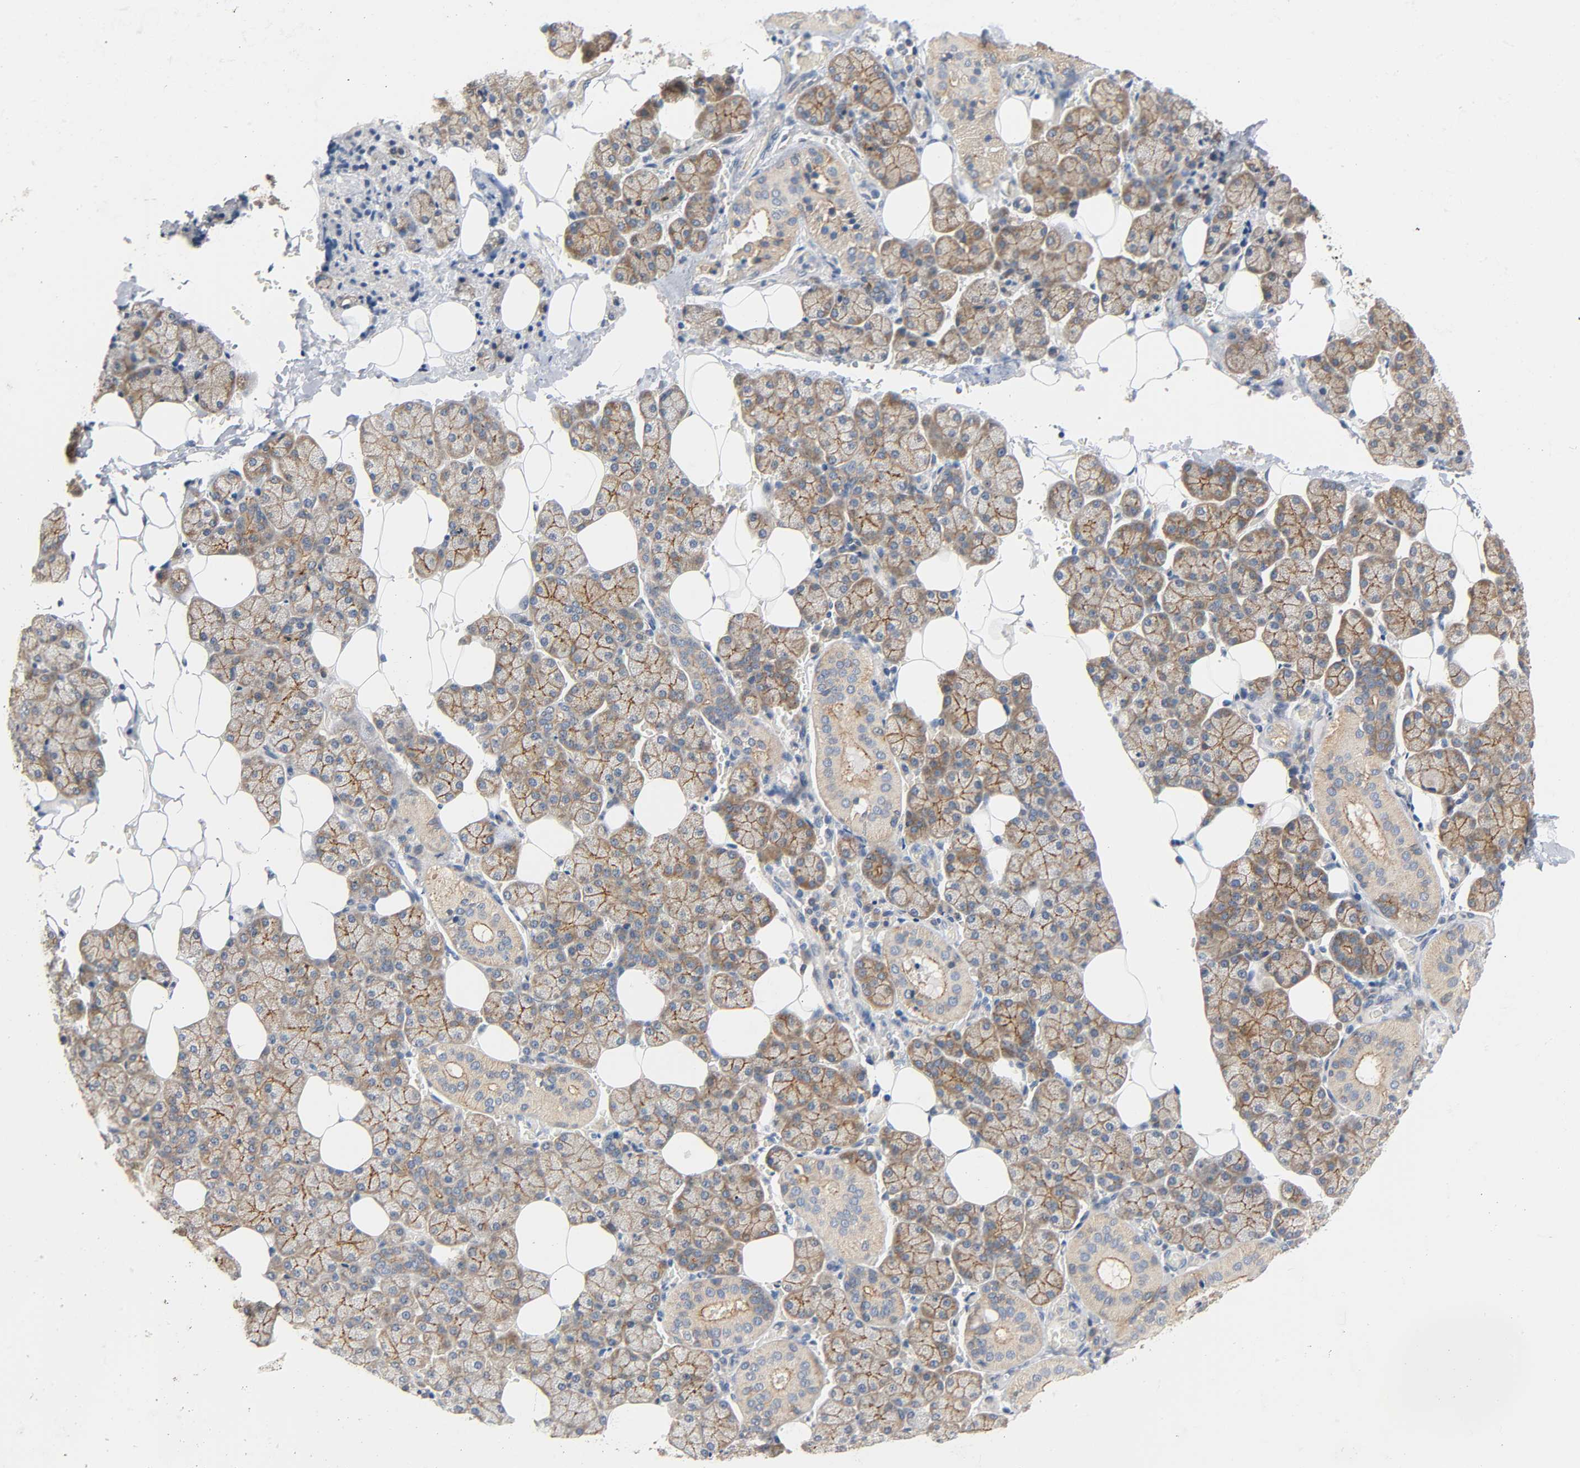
{"staining": {"intensity": "moderate", "quantity": ">75%", "location": "cytoplasmic/membranous"}, "tissue": "salivary gland", "cell_type": "Glandular cells", "image_type": "normal", "snomed": [{"axis": "morphology", "description": "Normal tissue, NOS"}, {"axis": "topography", "description": "Lymph node"}, {"axis": "topography", "description": "Salivary gland"}], "caption": "A high-resolution image shows IHC staining of unremarkable salivary gland, which shows moderate cytoplasmic/membranous positivity in about >75% of glandular cells.", "gene": "ARPC1A", "patient": {"sex": "male", "age": 8}}